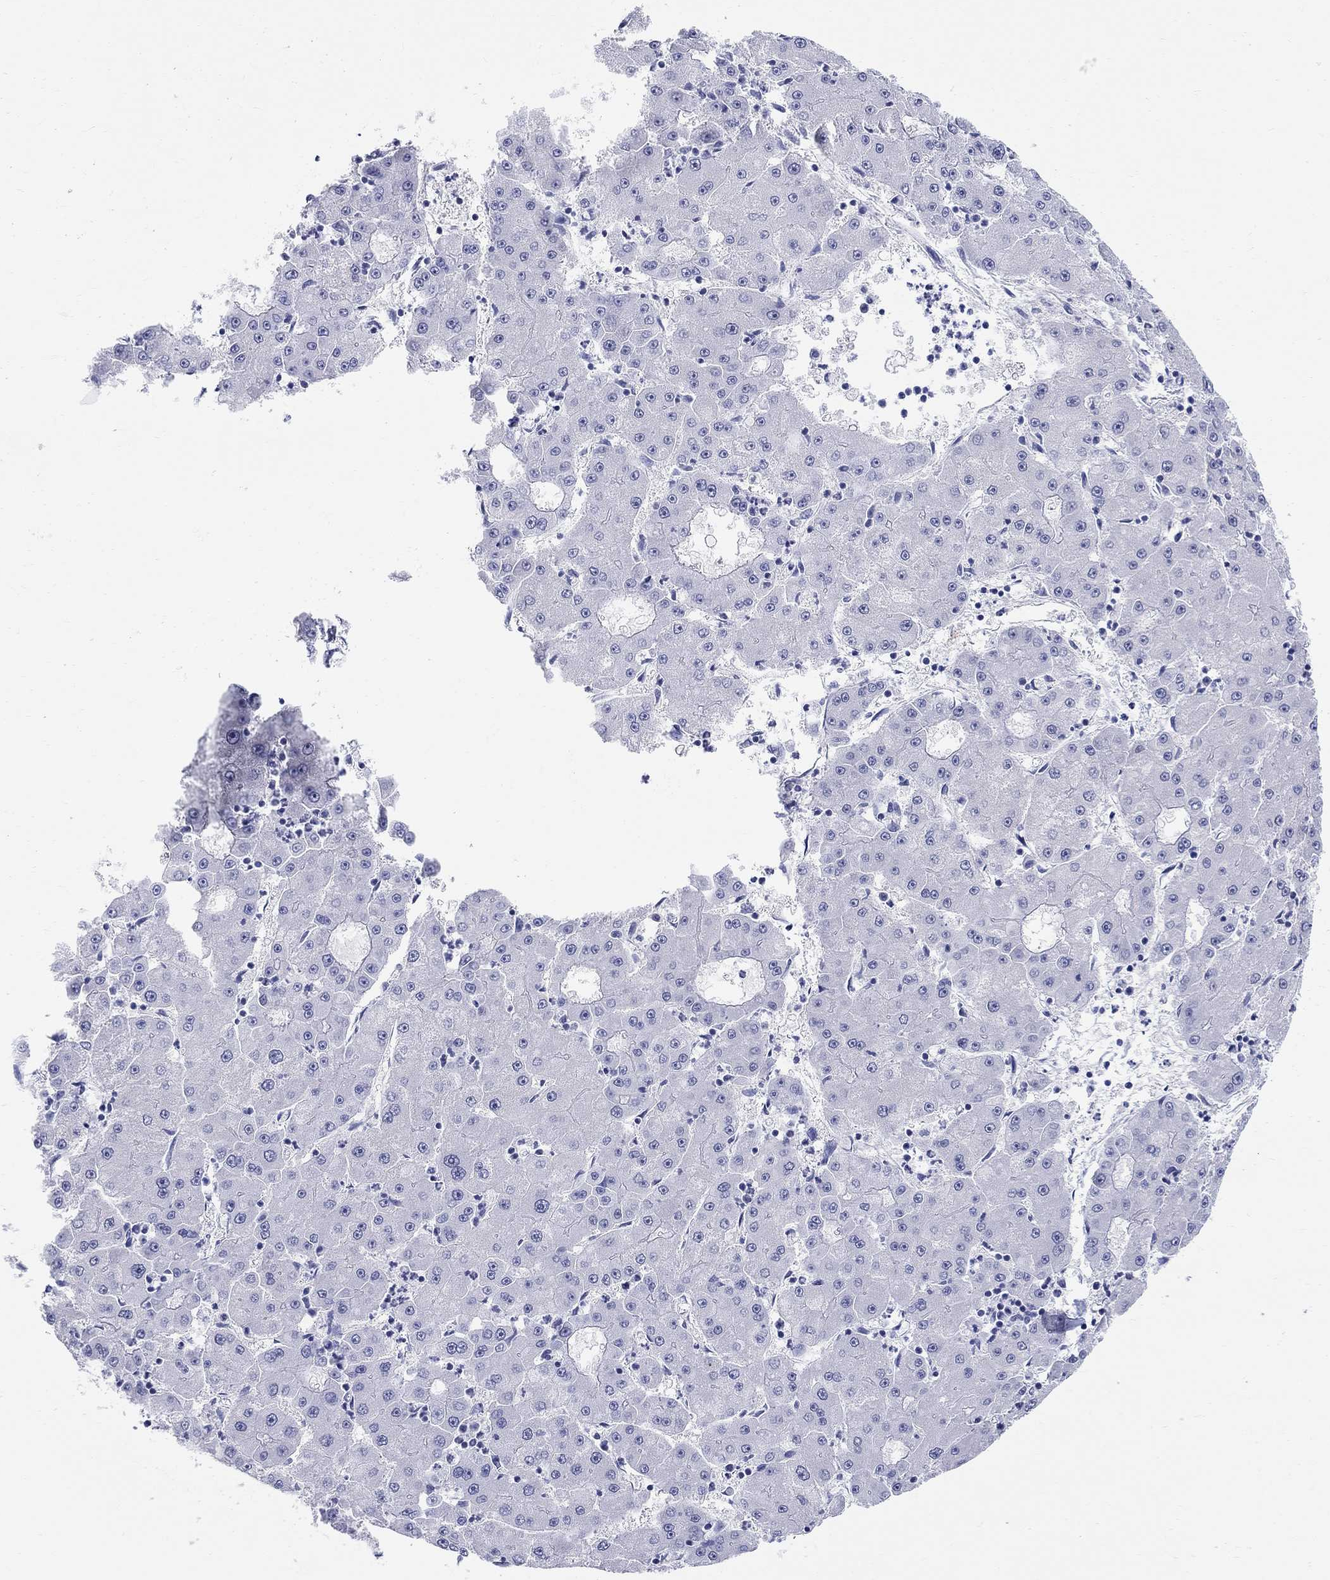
{"staining": {"intensity": "negative", "quantity": "none", "location": "none"}, "tissue": "liver cancer", "cell_type": "Tumor cells", "image_type": "cancer", "snomed": [{"axis": "morphology", "description": "Carcinoma, Hepatocellular, NOS"}, {"axis": "topography", "description": "Liver"}], "caption": "DAB immunohistochemical staining of liver cancer (hepatocellular carcinoma) demonstrates no significant expression in tumor cells. The staining was performed using DAB to visualize the protein expression in brown, while the nuclei were stained in blue with hematoxylin (Magnification: 20x).", "gene": "LAMP5", "patient": {"sex": "male", "age": 73}}